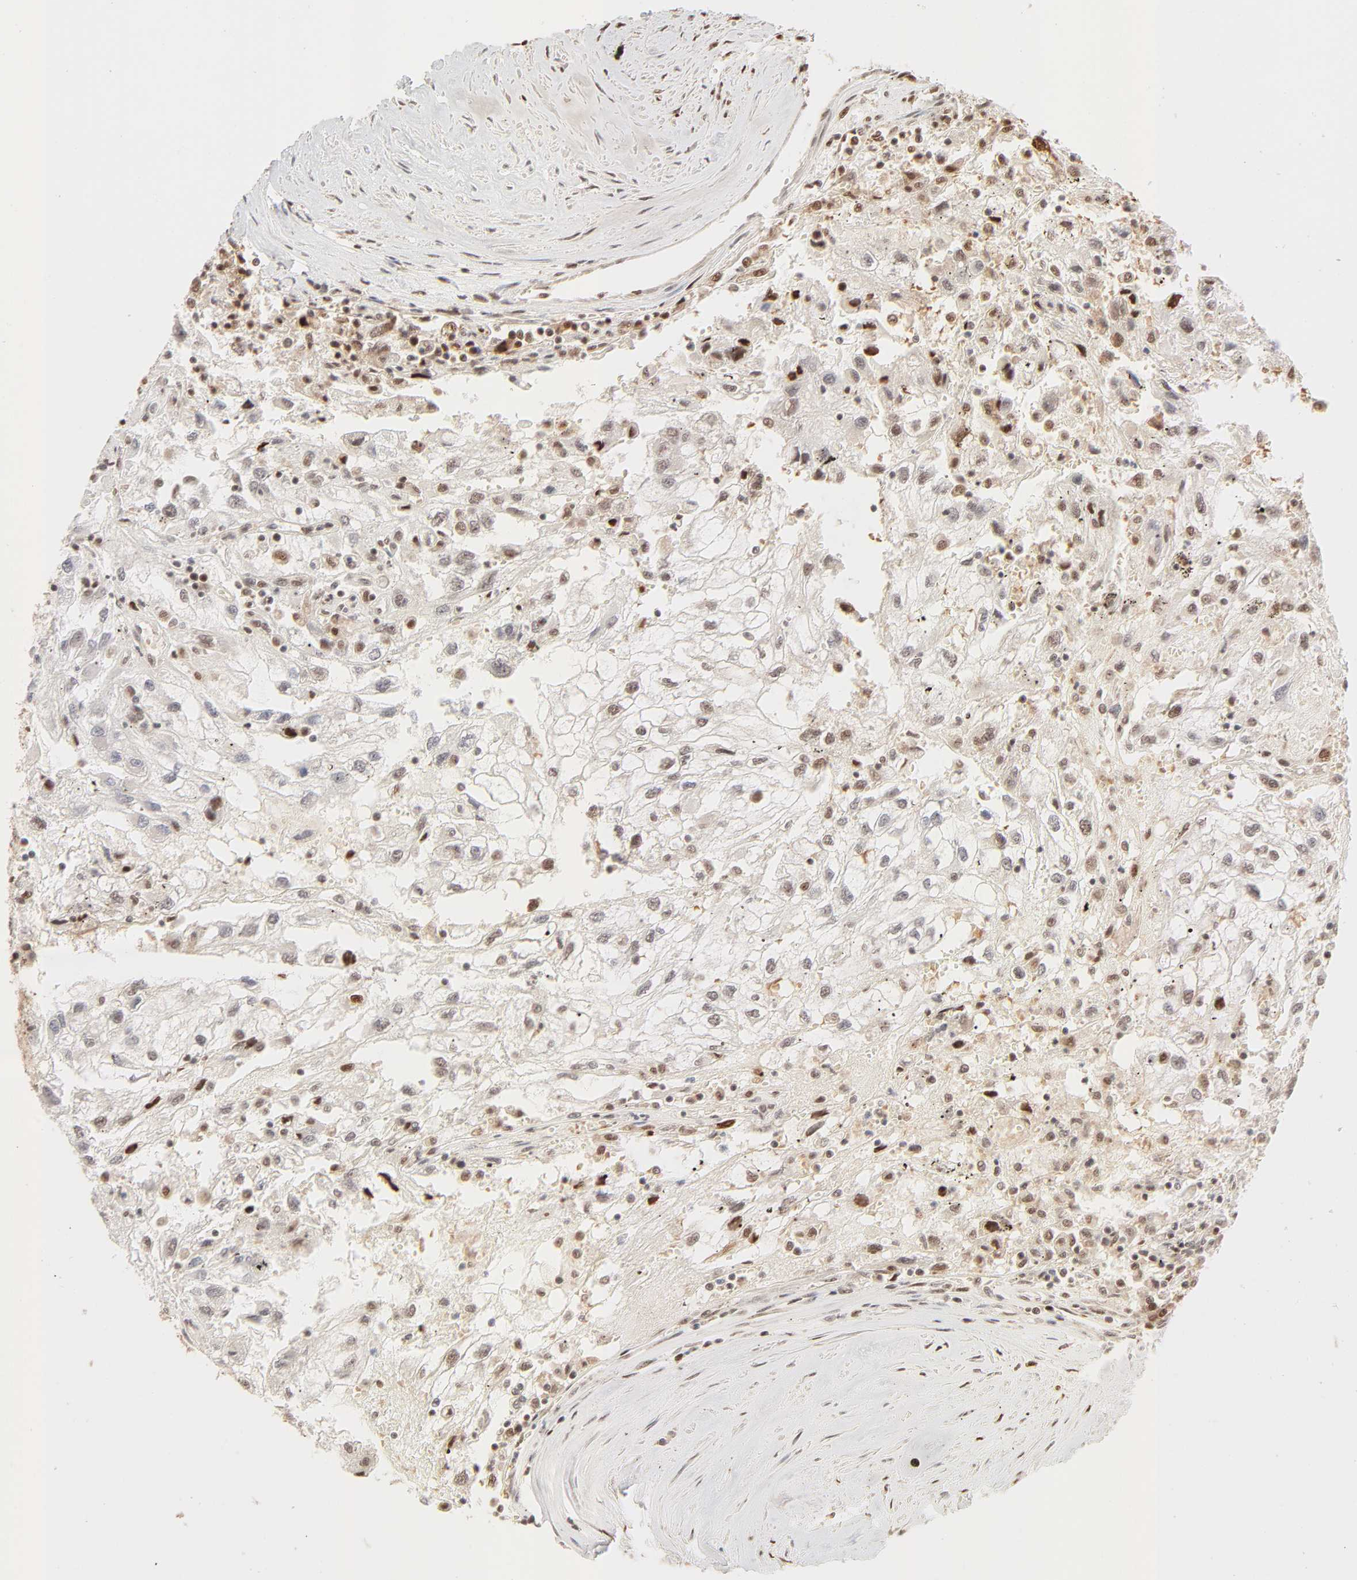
{"staining": {"intensity": "moderate", "quantity": "25%-75%", "location": "nuclear"}, "tissue": "renal cancer", "cell_type": "Tumor cells", "image_type": "cancer", "snomed": [{"axis": "morphology", "description": "Normal tissue, NOS"}, {"axis": "morphology", "description": "Adenocarcinoma, NOS"}, {"axis": "topography", "description": "Kidney"}], "caption": "Immunohistochemical staining of adenocarcinoma (renal) reveals moderate nuclear protein staining in approximately 25%-75% of tumor cells. The staining was performed using DAB, with brown indicating positive protein expression. Nuclei are stained blue with hematoxylin.", "gene": "FAM50A", "patient": {"sex": "male", "age": 71}}